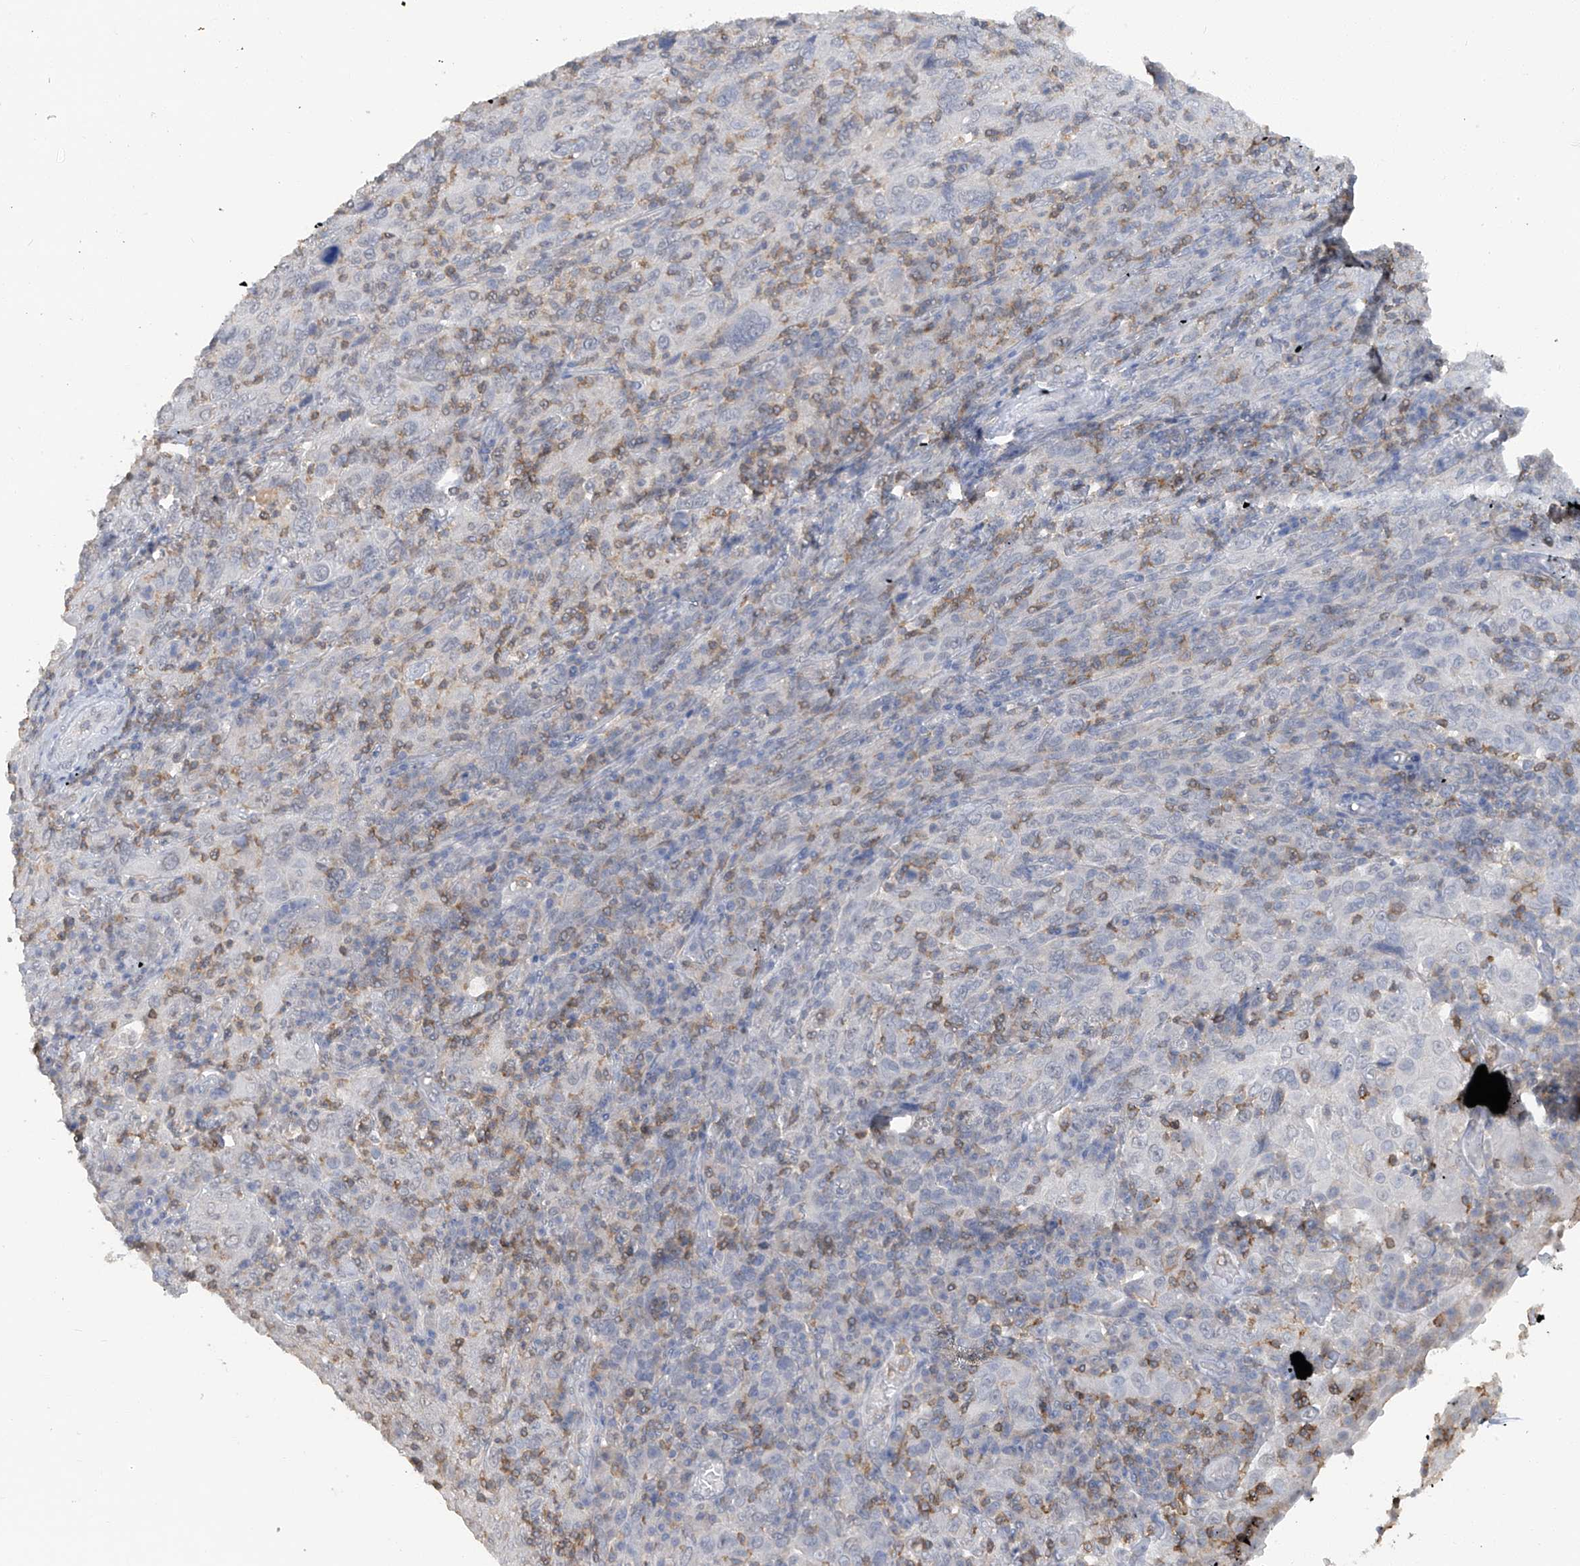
{"staining": {"intensity": "negative", "quantity": "none", "location": "none"}, "tissue": "cervical cancer", "cell_type": "Tumor cells", "image_type": "cancer", "snomed": [{"axis": "morphology", "description": "Squamous cell carcinoma, NOS"}, {"axis": "topography", "description": "Cervix"}], "caption": "Cervical cancer was stained to show a protein in brown. There is no significant staining in tumor cells.", "gene": "HAS3", "patient": {"sex": "female", "age": 46}}